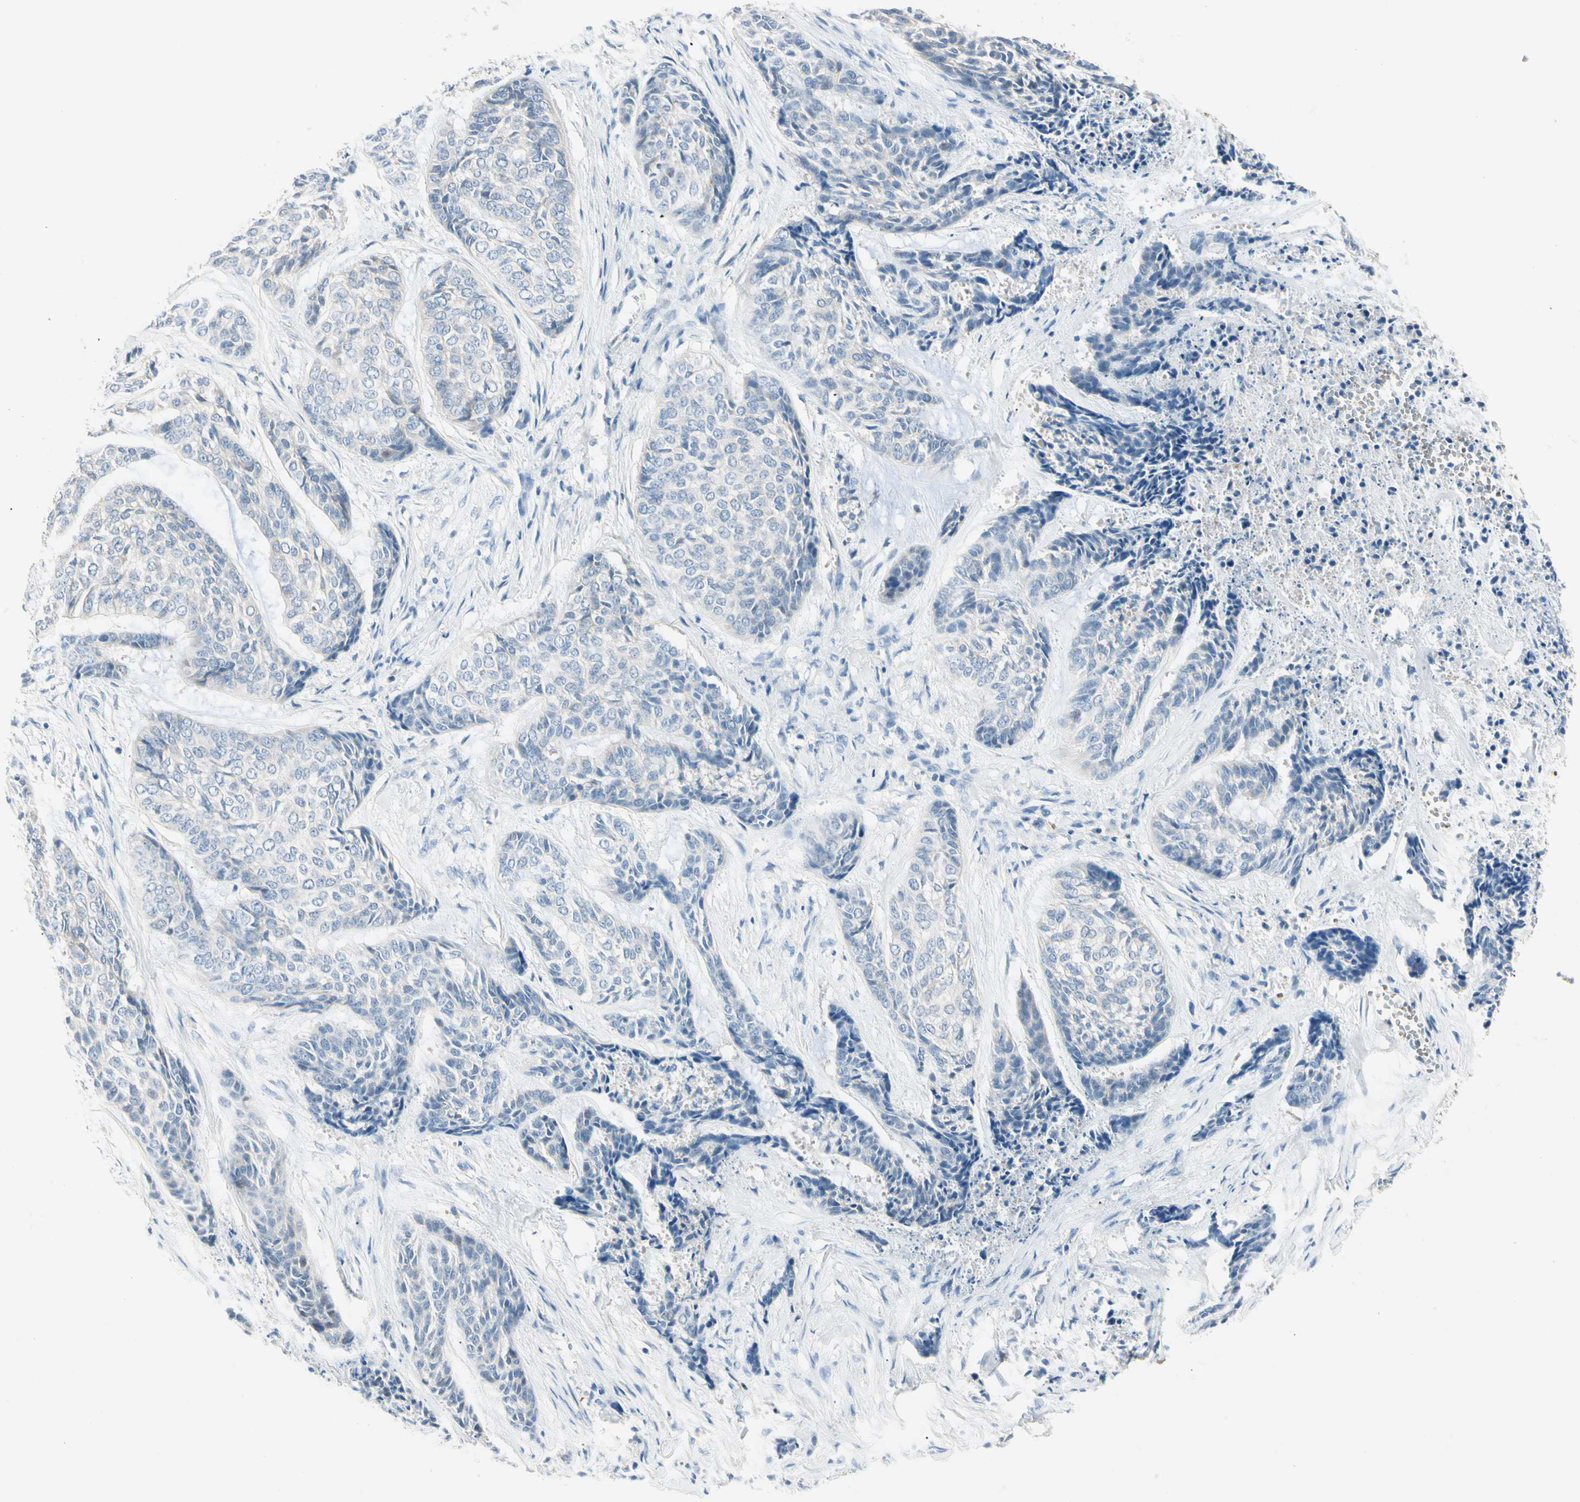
{"staining": {"intensity": "negative", "quantity": "none", "location": "none"}, "tissue": "skin cancer", "cell_type": "Tumor cells", "image_type": "cancer", "snomed": [{"axis": "morphology", "description": "Basal cell carcinoma"}, {"axis": "topography", "description": "Skin"}], "caption": "Tumor cells show no significant staining in skin cancer. The staining was performed using DAB (3,3'-diaminobenzidine) to visualize the protein expression in brown, while the nuclei were stained in blue with hematoxylin (Magnification: 20x).", "gene": "CA1", "patient": {"sex": "female", "age": 64}}